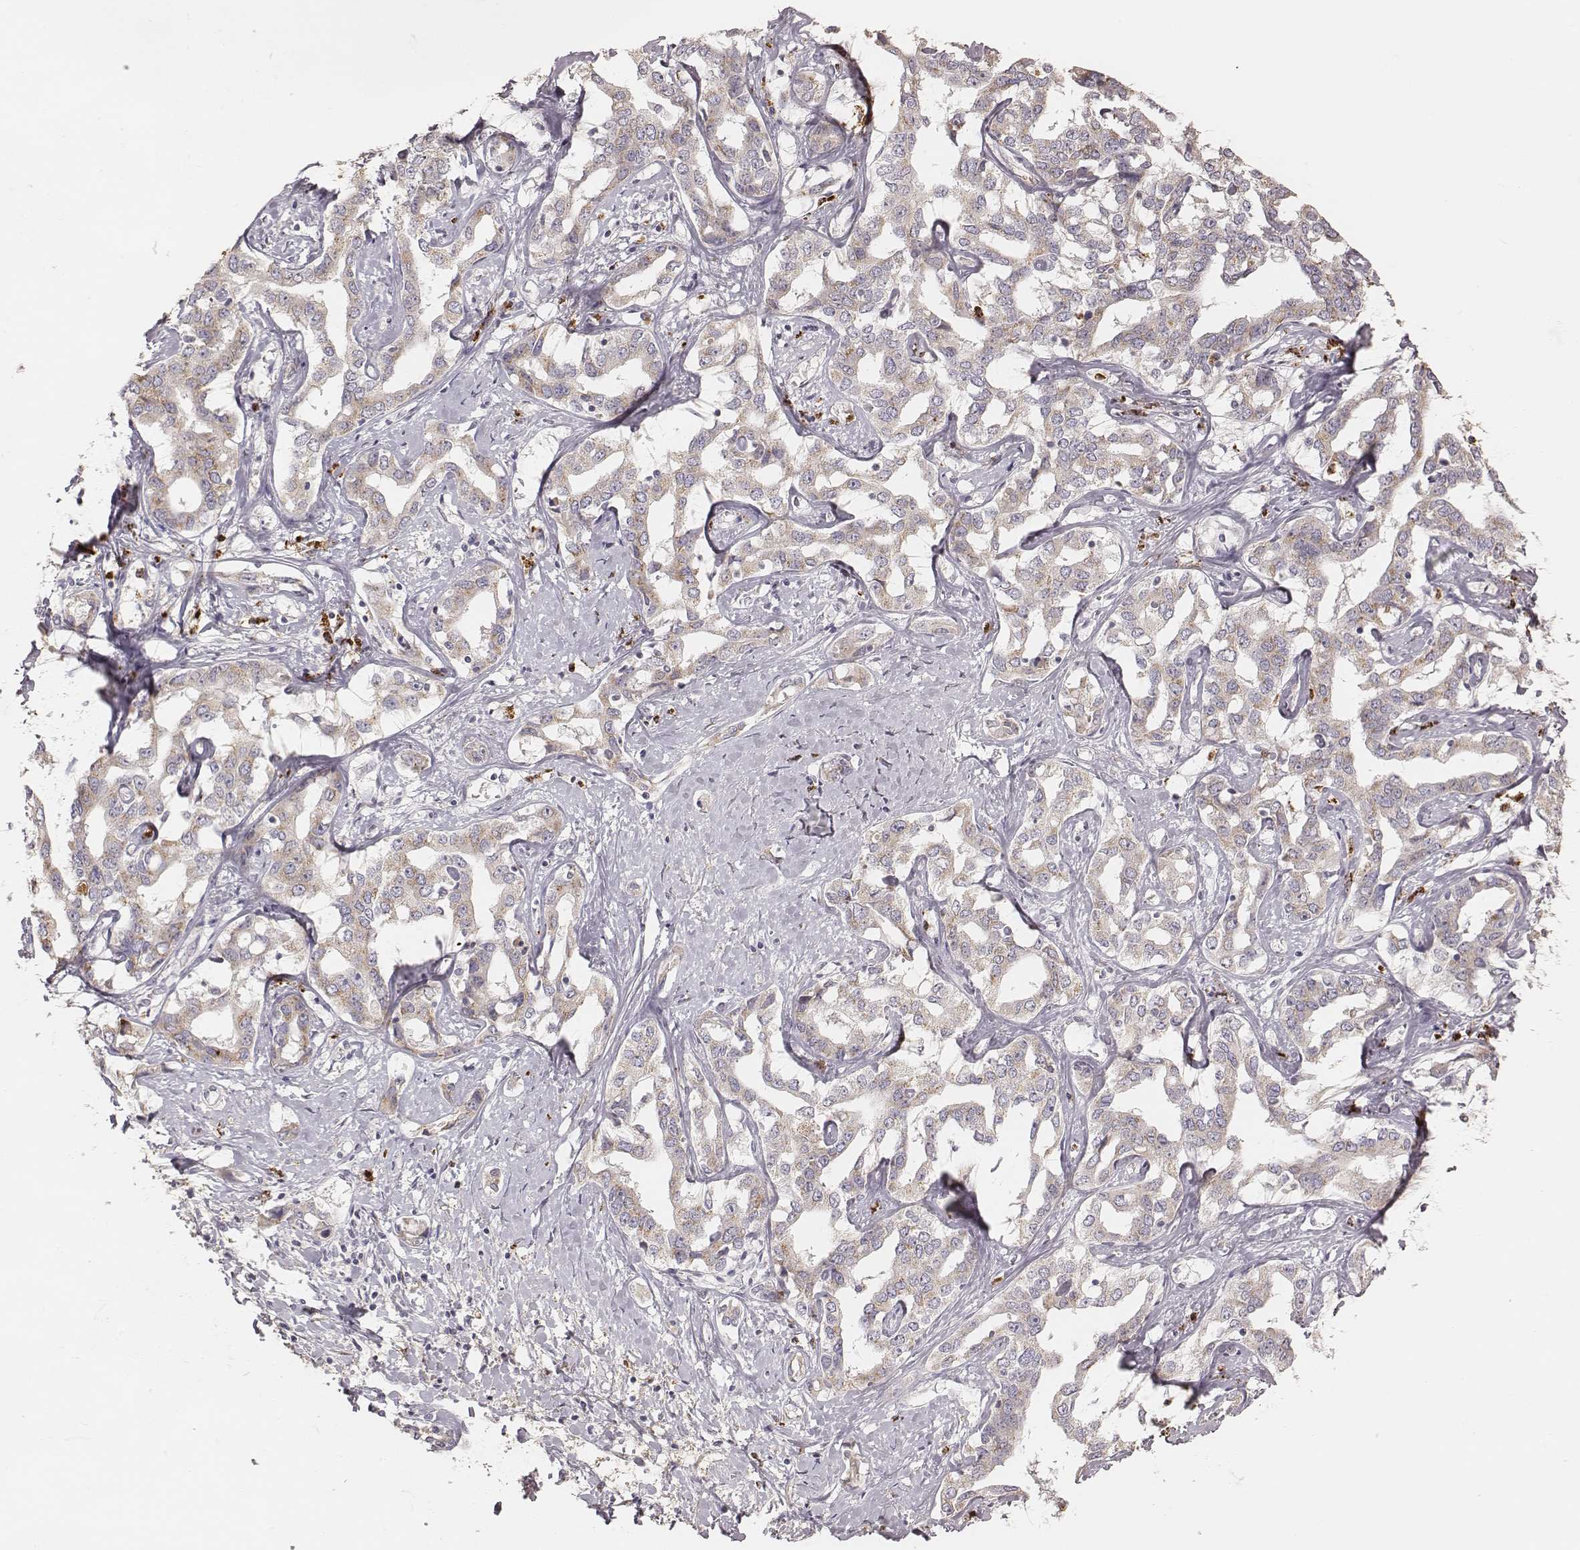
{"staining": {"intensity": "weak", "quantity": ">75%", "location": "cytoplasmic/membranous"}, "tissue": "liver cancer", "cell_type": "Tumor cells", "image_type": "cancer", "snomed": [{"axis": "morphology", "description": "Cholangiocarcinoma"}, {"axis": "topography", "description": "Liver"}], "caption": "Immunohistochemical staining of liver cancer (cholangiocarcinoma) demonstrates low levels of weak cytoplasmic/membranous protein positivity in about >75% of tumor cells.", "gene": "ABCA7", "patient": {"sex": "male", "age": 59}}